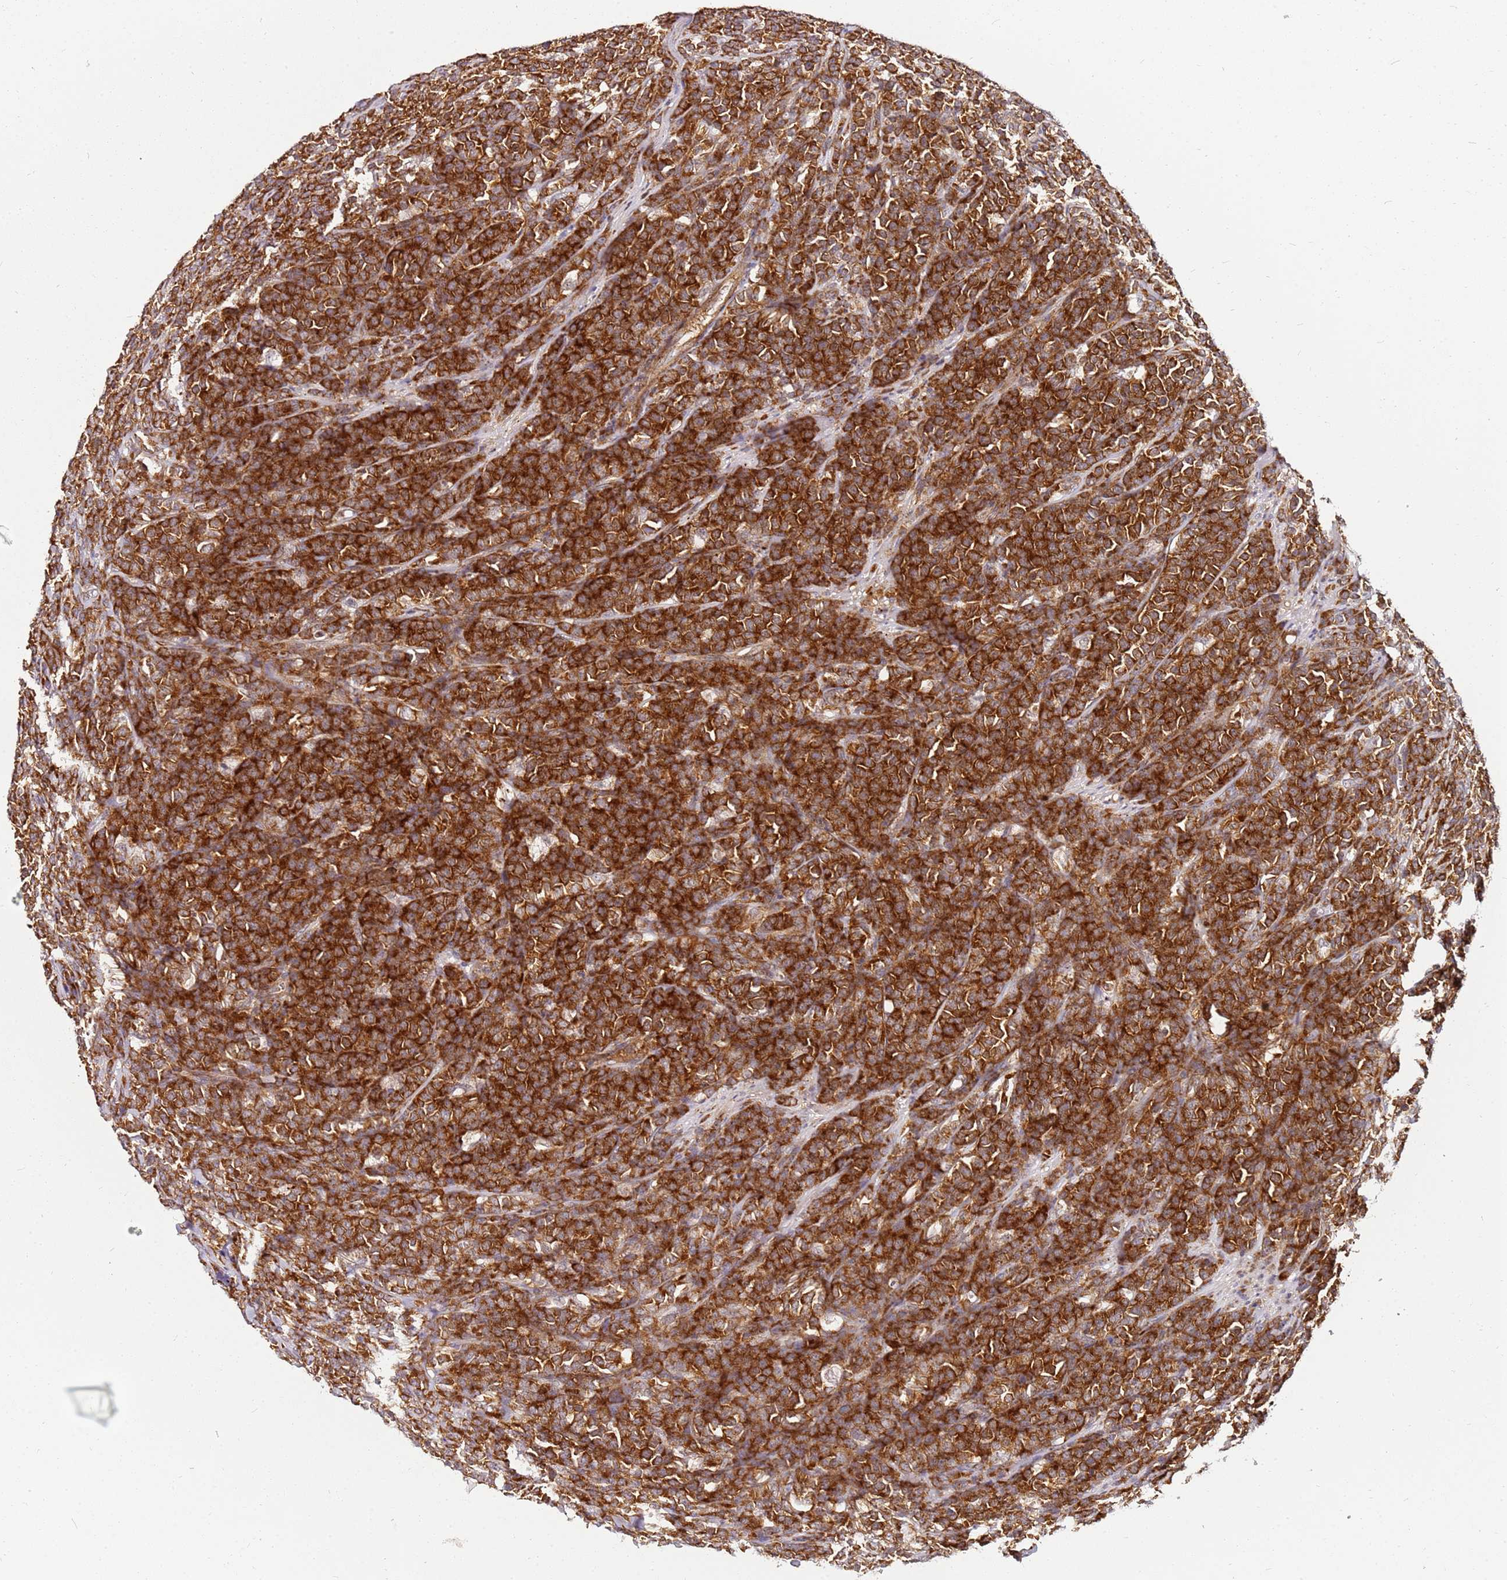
{"staining": {"intensity": "strong", "quantity": ">75%", "location": "cytoplasmic/membranous"}, "tissue": "lymphoma", "cell_type": "Tumor cells", "image_type": "cancer", "snomed": [{"axis": "morphology", "description": "Malignant lymphoma, non-Hodgkin's type, High grade"}, {"axis": "topography", "description": "Small intestine"}], "caption": "Protein staining displays strong cytoplasmic/membranous positivity in about >75% of tumor cells in high-grade malignant lymphoma, non-Hodgkin's type. The protein of interest is shown in brown color, while the nuclei are stained blue.", "gene": "PIH1D1", "patient": {"sex": "male", "age": 8}}